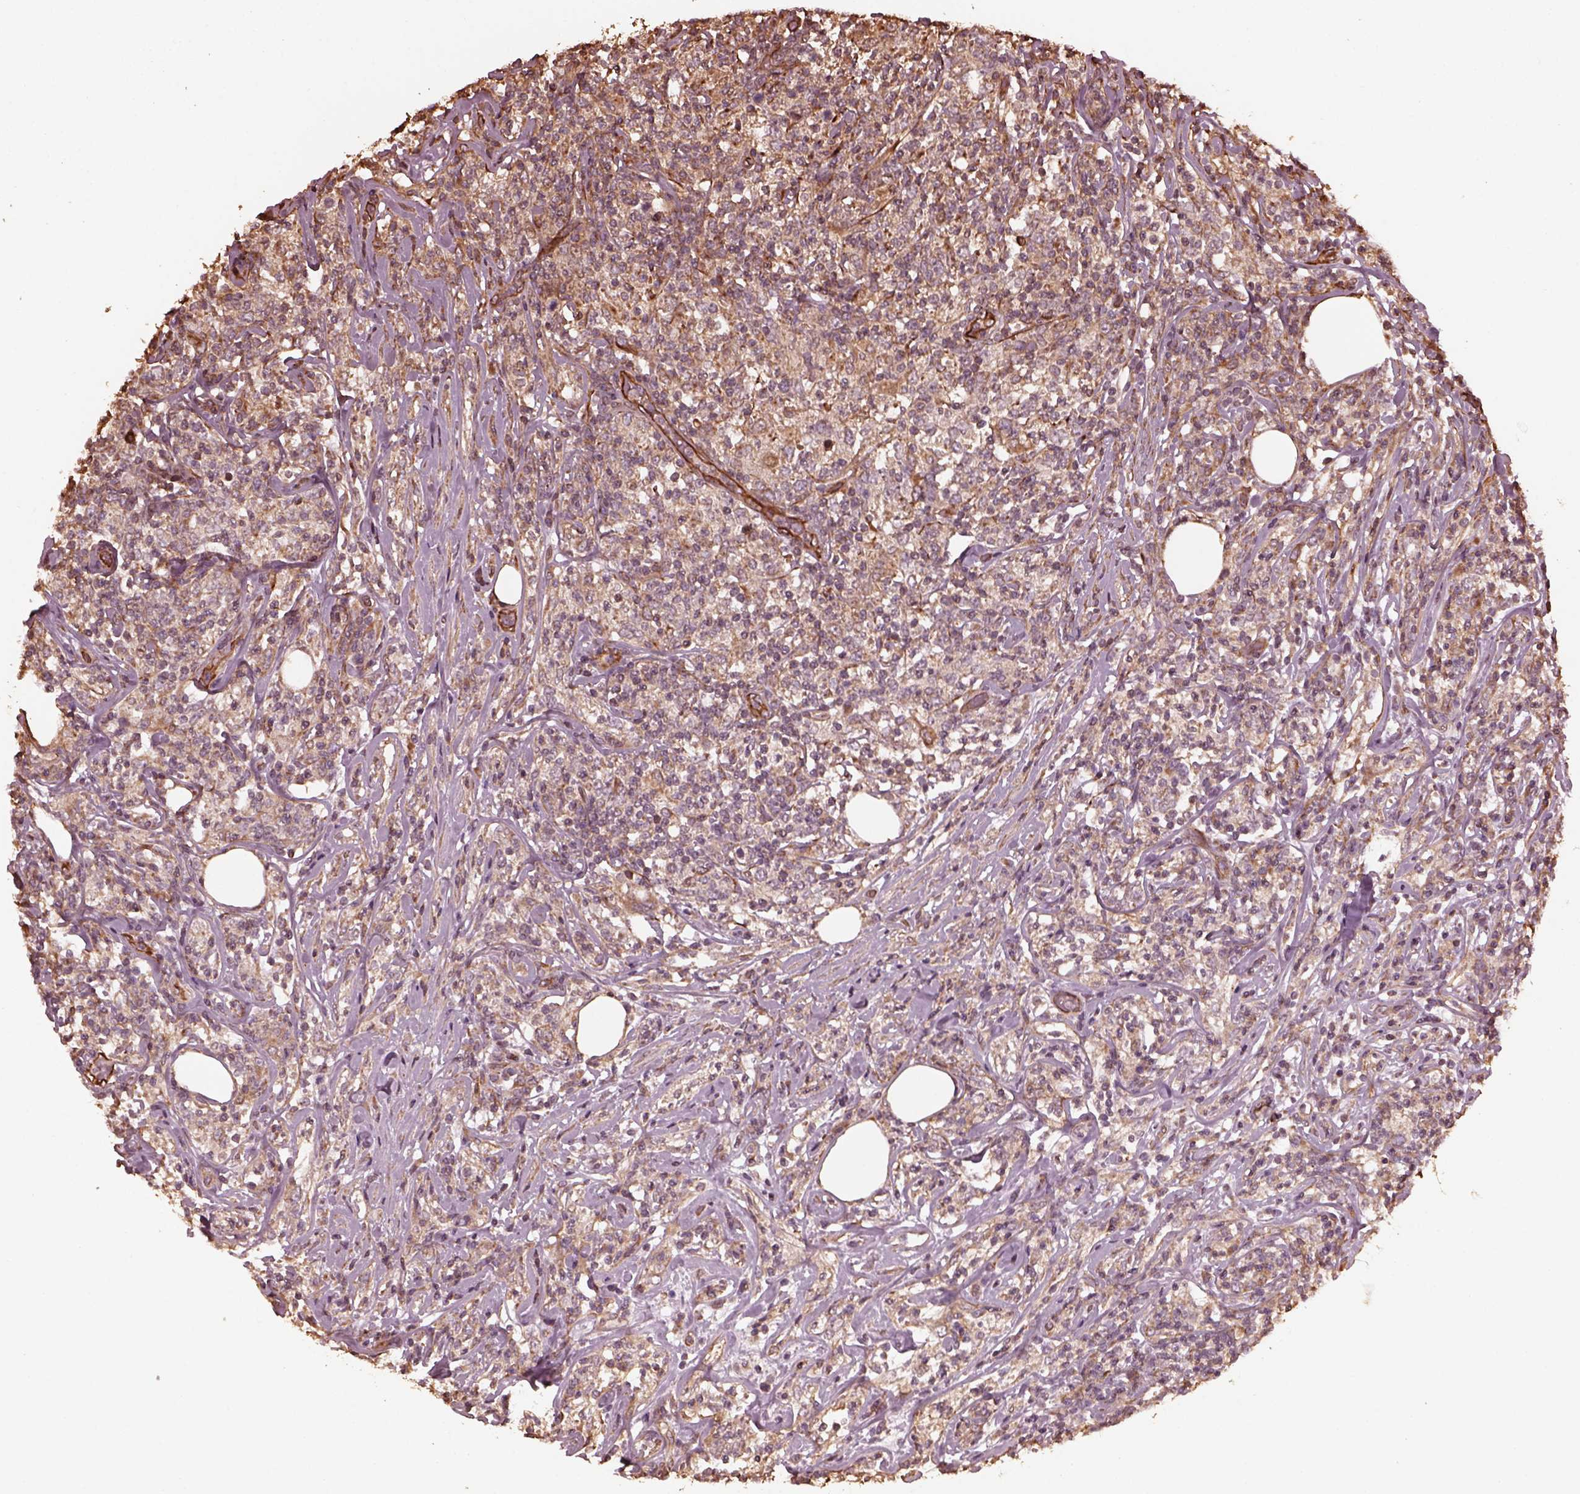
{"staining": {"intensity": "weak", "quantity": ">75%", "location": "cytoplasmic/membranous"}, "tissue": "lymphoma", "cell_type": "Tumor cells", "image_type": "cancer", "snomed": [{"axis": "morphology", "description": "Malignant lymphoma, non-Hodgkin's type, High grade"}, {"axis": "topography", "description": "Lymph node"}], "caption": "Protein expression analysis of human lymphoma reveals weak cytoplasmic/membranous expression in approximately >75% of tumor cells. (brown staining indicates protein expression, while blue staining denotes nuclei).", "gene": "GTPBP1", "patient": {"sex": "female", "age": 84}}